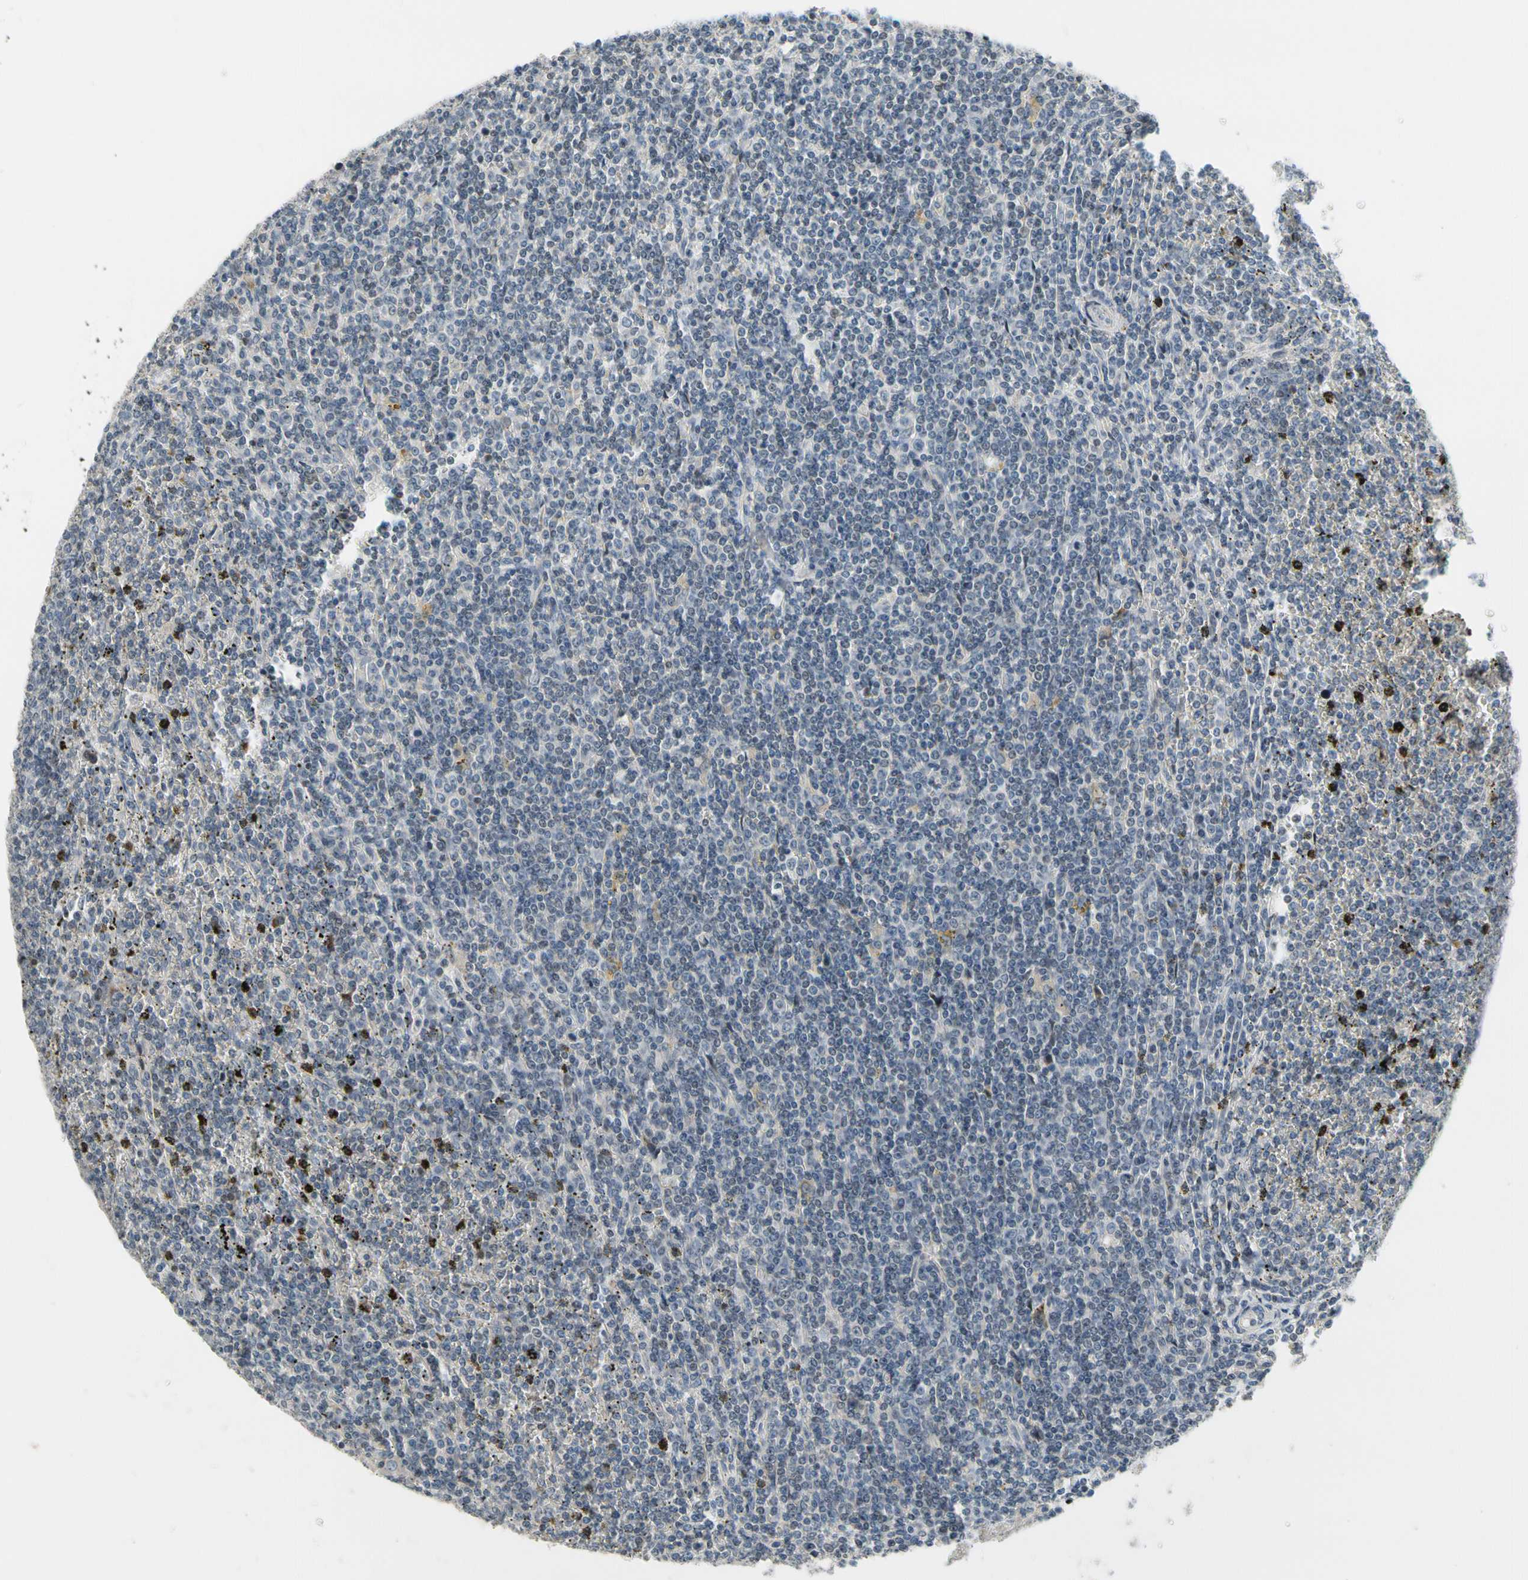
{"staining": {"intensity": "negative", "quantity": "none", "location": "none"}, "tissue": "lymphoma", "cell_type": "Tumor cells", "image_type": "cancer", "snomed": [{"axis": "morphology", "description": "Malignant lymphoma, non-Hodgkin's type, Low grade"}, {"axis": "topography", "description": "Spleen"}], "caption": "An IHC image of lymphoma is shown. There is no staining in tumor cells of lymphoma.", "gene": "PIP5K1B", "patient": {"sex": "female", "age": 19}}